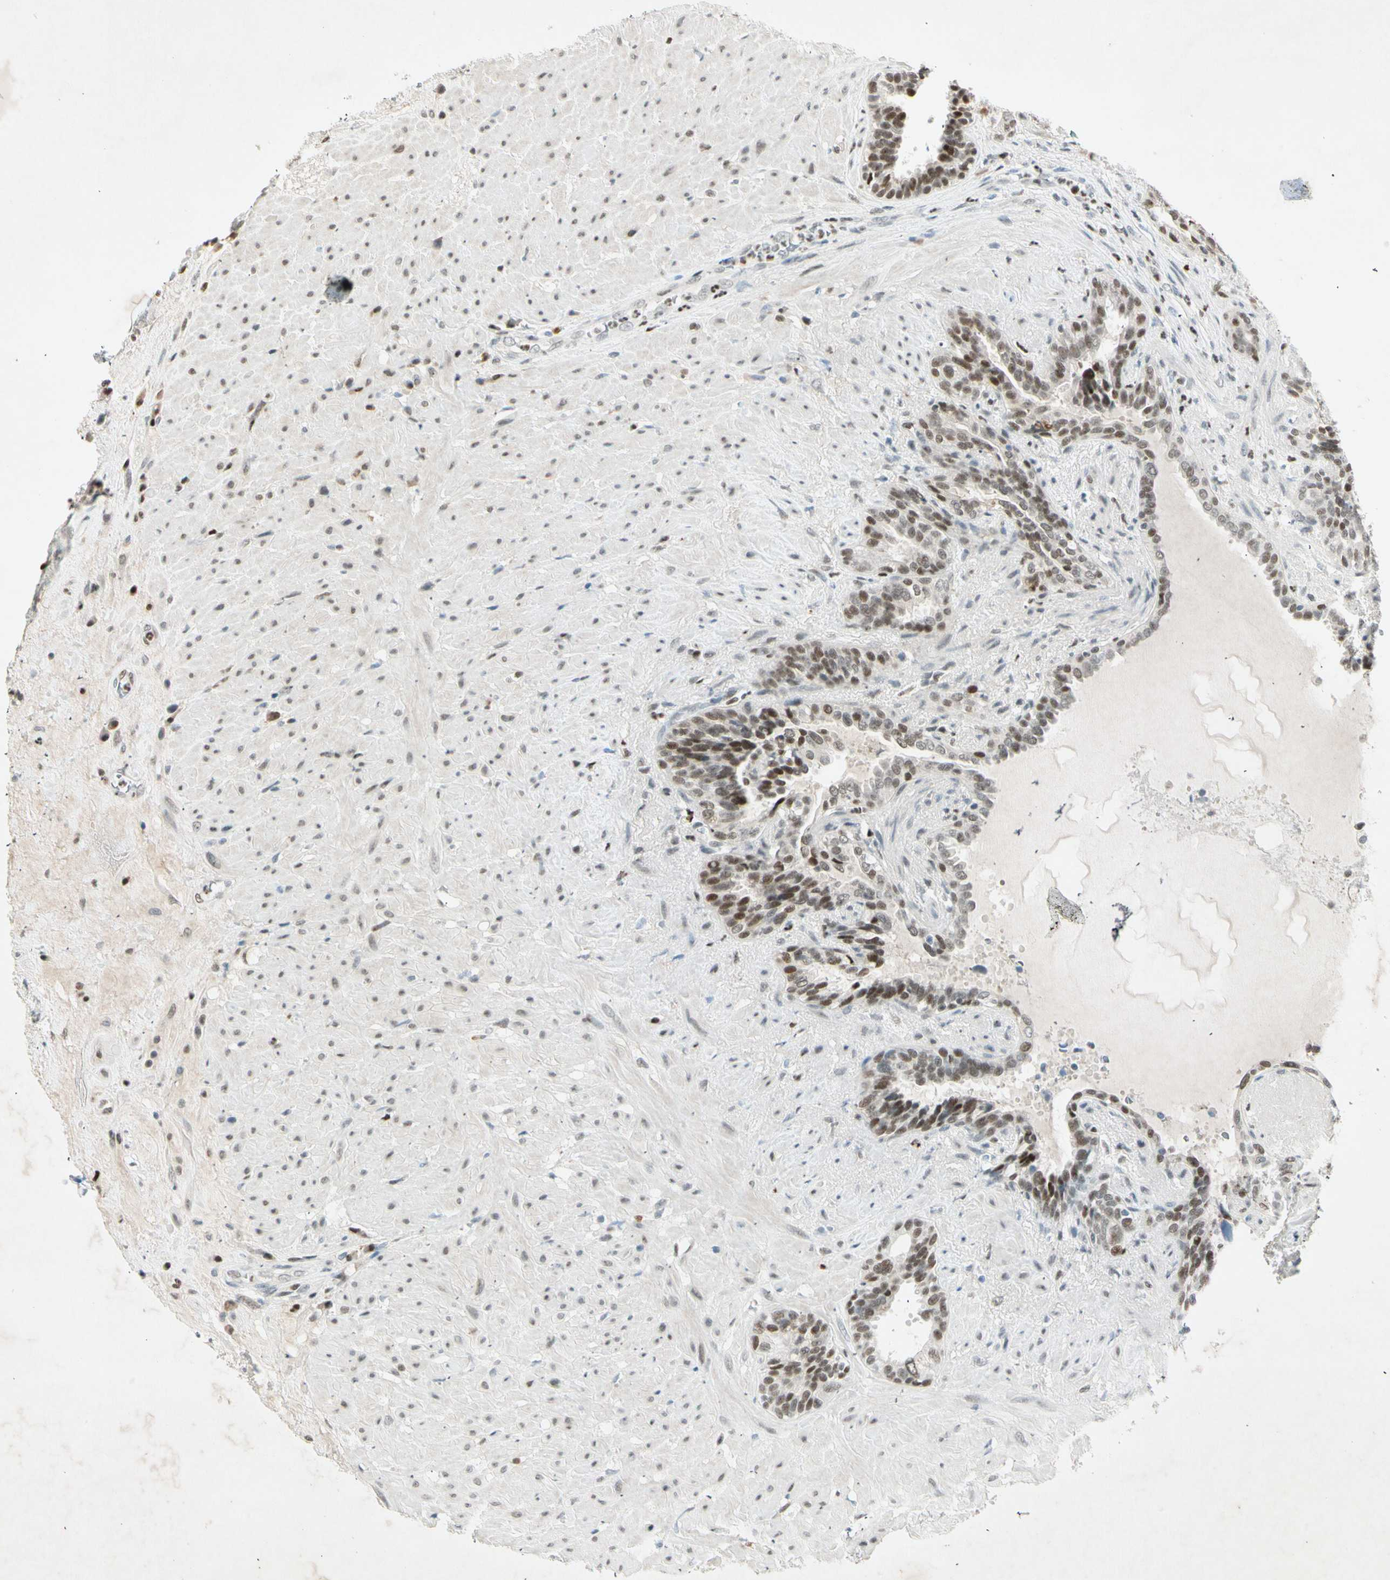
{"staining": {"intensity": "strong", "quantity": ">75%", "location": "cytoplasmic/membranous,nuclear"}, "tissue": "seminal vesicle", "cell_type": "Glandular cells", "image_type": "normal", "snomed": [{"axis": "morphology", "description": "Normal tissue, NOS"}, {"axis": "topography", "description": "Seminal veicle"}], "caption": "Immunohistochemical staining of benign seminal vesicle reveals high levels of strong cytoplasmic/membranous,nuclear staining in approximately >75% of glandular cells.", "gene": "RNF43", "patient": {"sex": "male", "age": 61}}